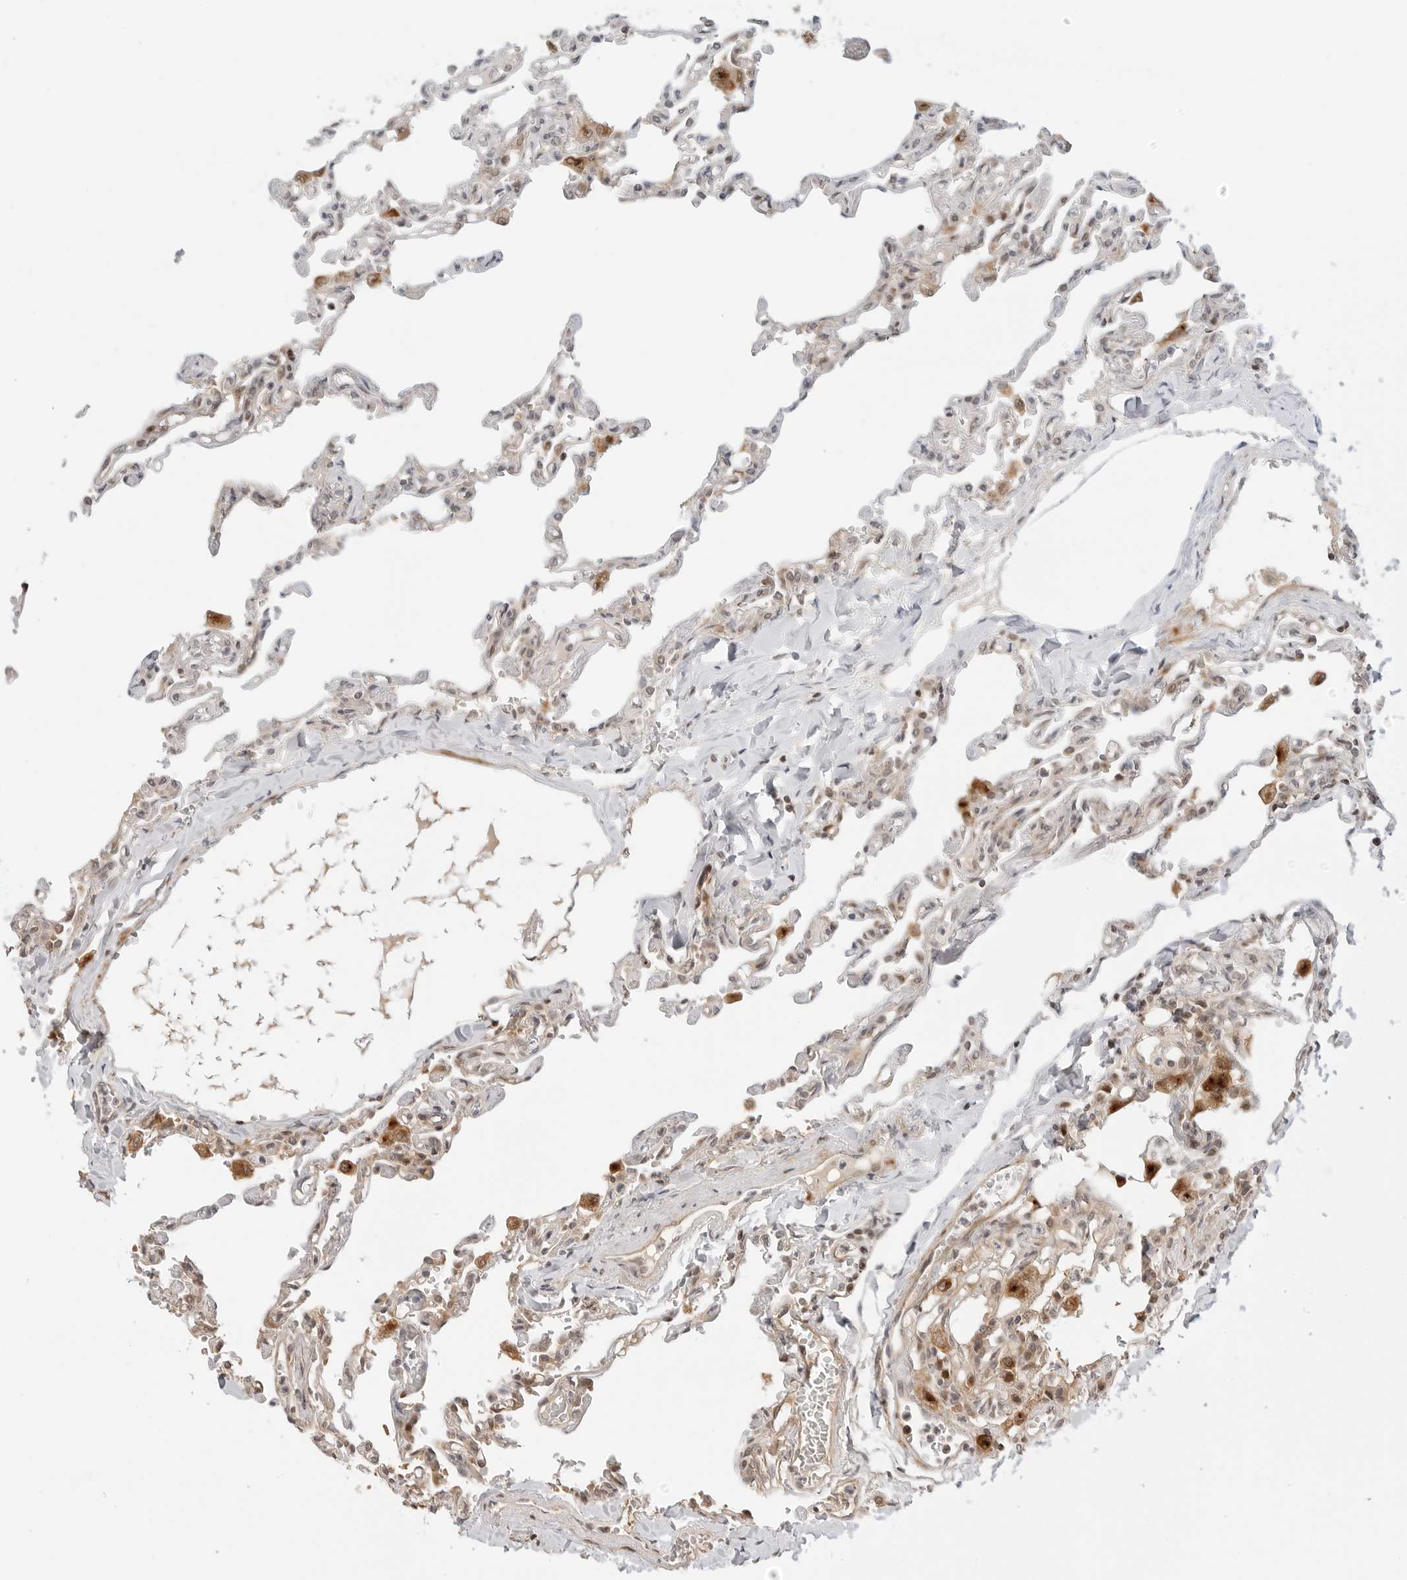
{"staining": {"intensity": "weak", "quantity": "<25%", "location": "nuclear"}, "tissue": "lung", "cell_type": "Alveolar cells", "image_type": "normal", "snomed": [{"axis": "morphology", "description": "Normal tissue, NOS"}, {"axis": "topography", "description": "Lung"}], "caption": "This is an immunohistochemistry (IHC) image of benign human lung. There is no staining in alveolar cells.", "gene": "GEM", "patient": {"sex": "male", "age": 21}}